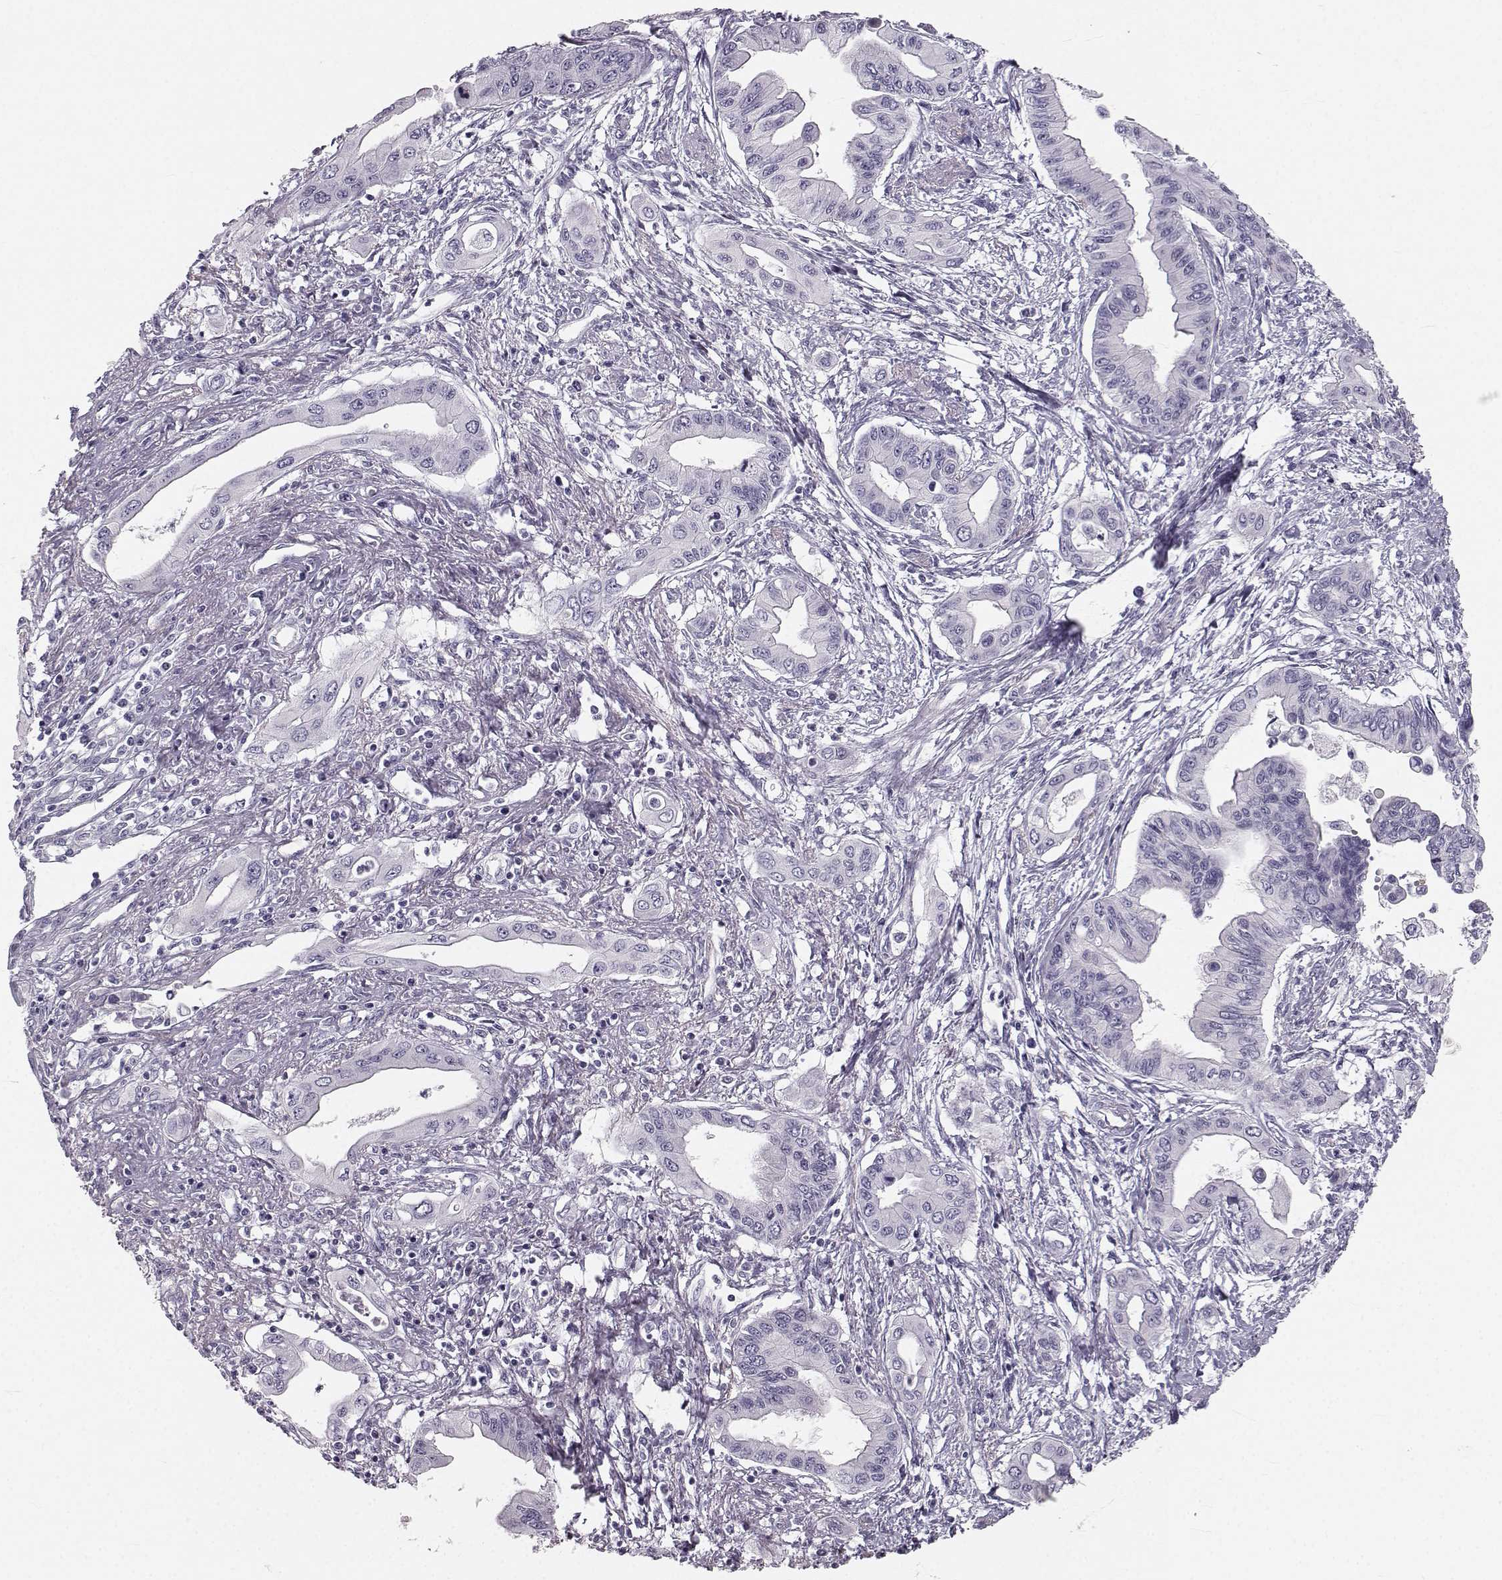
{"staining": {"intensity": "negative", "quantity": "none", "location": "none"}, "tissue": "pancreatic cancer", "cell_type": "Tumor cells", "image_type": "cancer", "snomed": [{"axis": "morphology", "description": "Adenocarcinoma, NOS"}, {"axis": "topography", "description": "Pancreas"}], "caption": "Protein analysis of pancreatic cancer shows no significant staining in tumor cells. (Brightfield microscopy of DAB (3,3'-diaminobenzidine) IHC at high magnification).", "gene": "OIP5", "patient": {"sex": "female", "age": 62}}